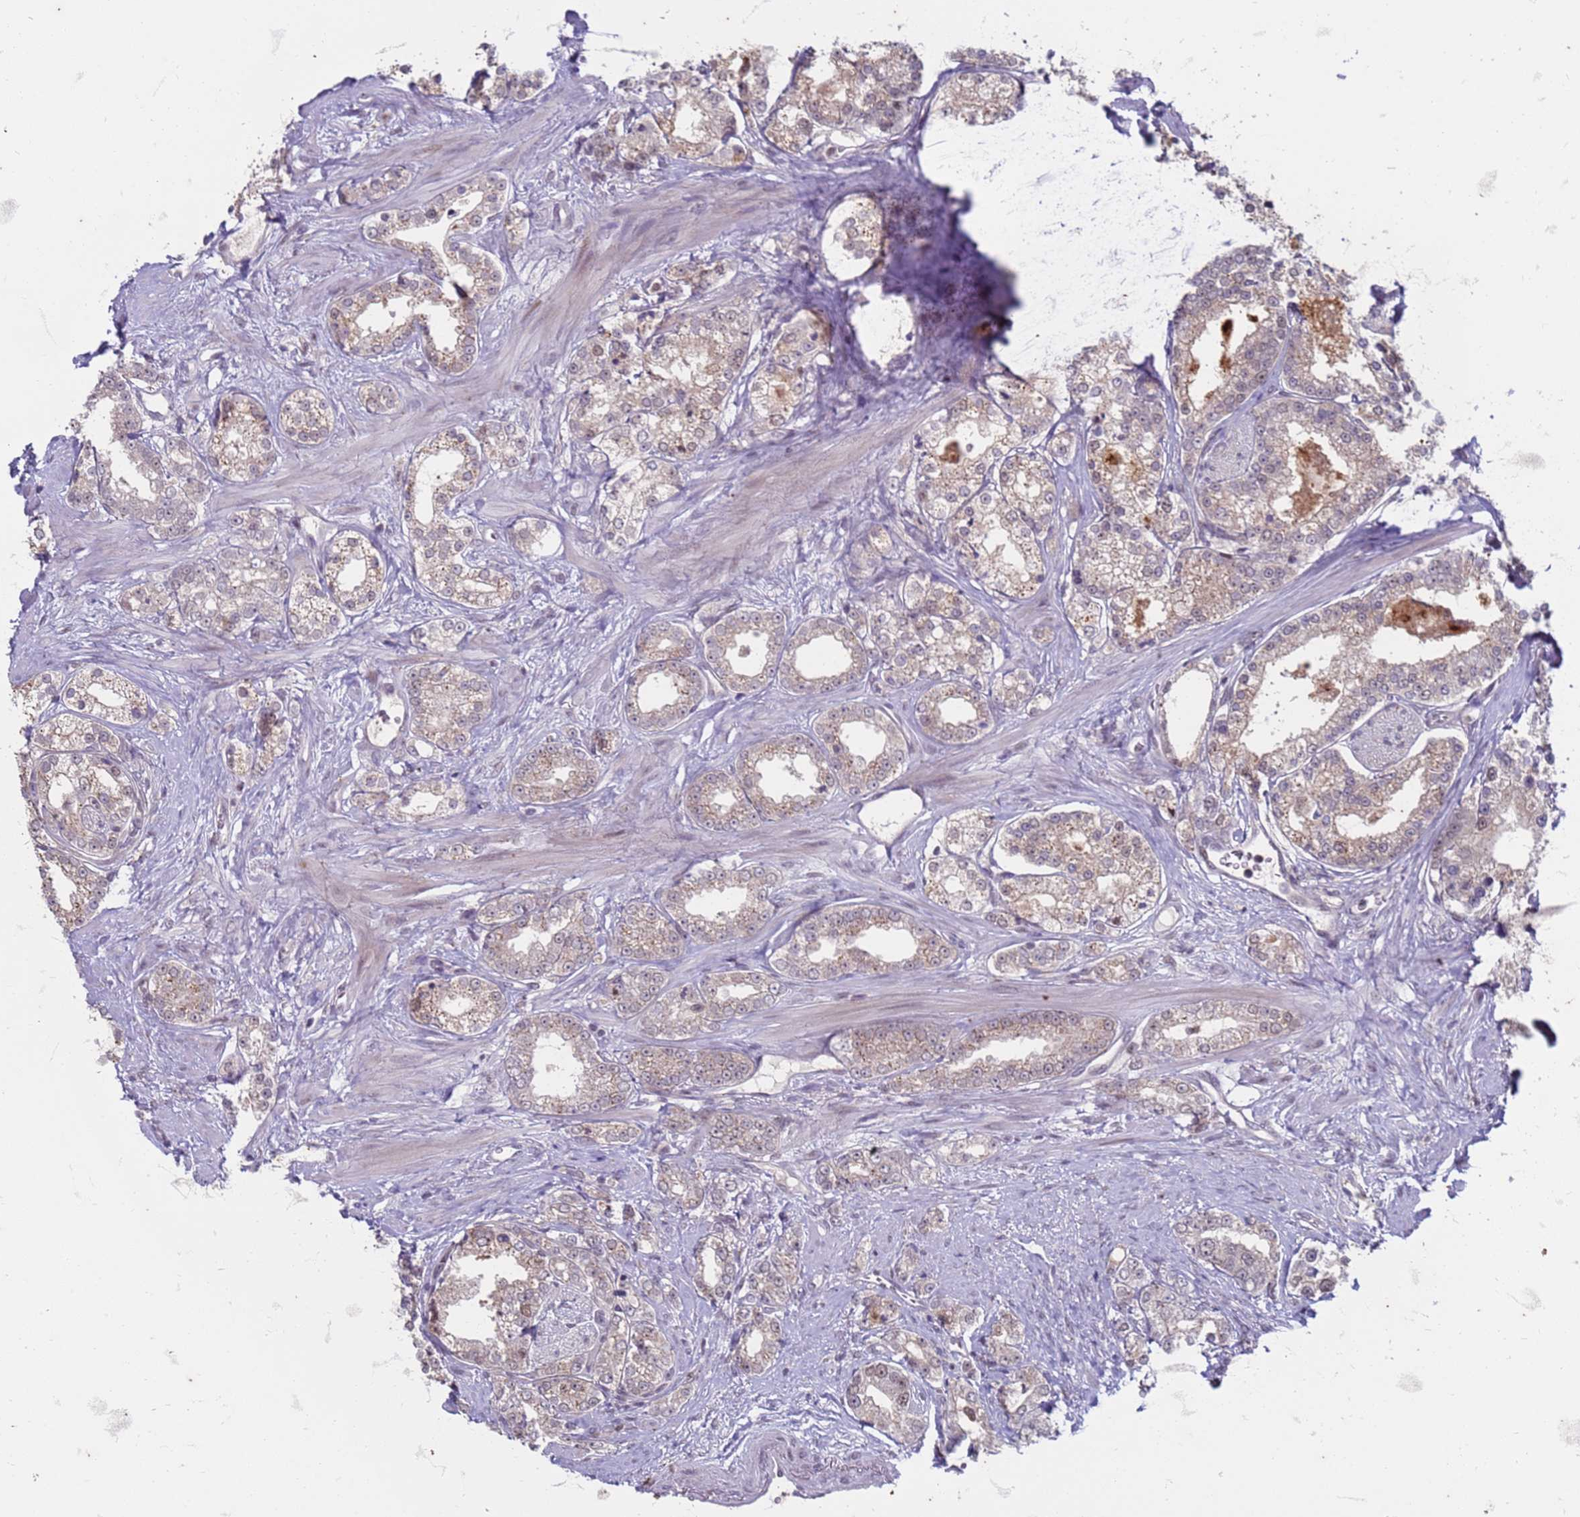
{"staining": {"intensity": "negative", "quantity": "none", "location": "none"}, "tissue": "prostate cancer", "cell_type": "Tumor cells", "image_type": "cancer", "snomed": [{"axis": "morphology", "description": "Normal tissue, NOS"}, {"axis": "morphology", "description": "Adenocarcinoma, High grade"}, {"axis": "topography", "description": "Prostate"}], "caption": "Tumor cells show no significant protein expression in prostate cancer (high-grade adenocarcinoma).", "gene": "TRMT6", "patient": {"sex": "male", "age": 83}}